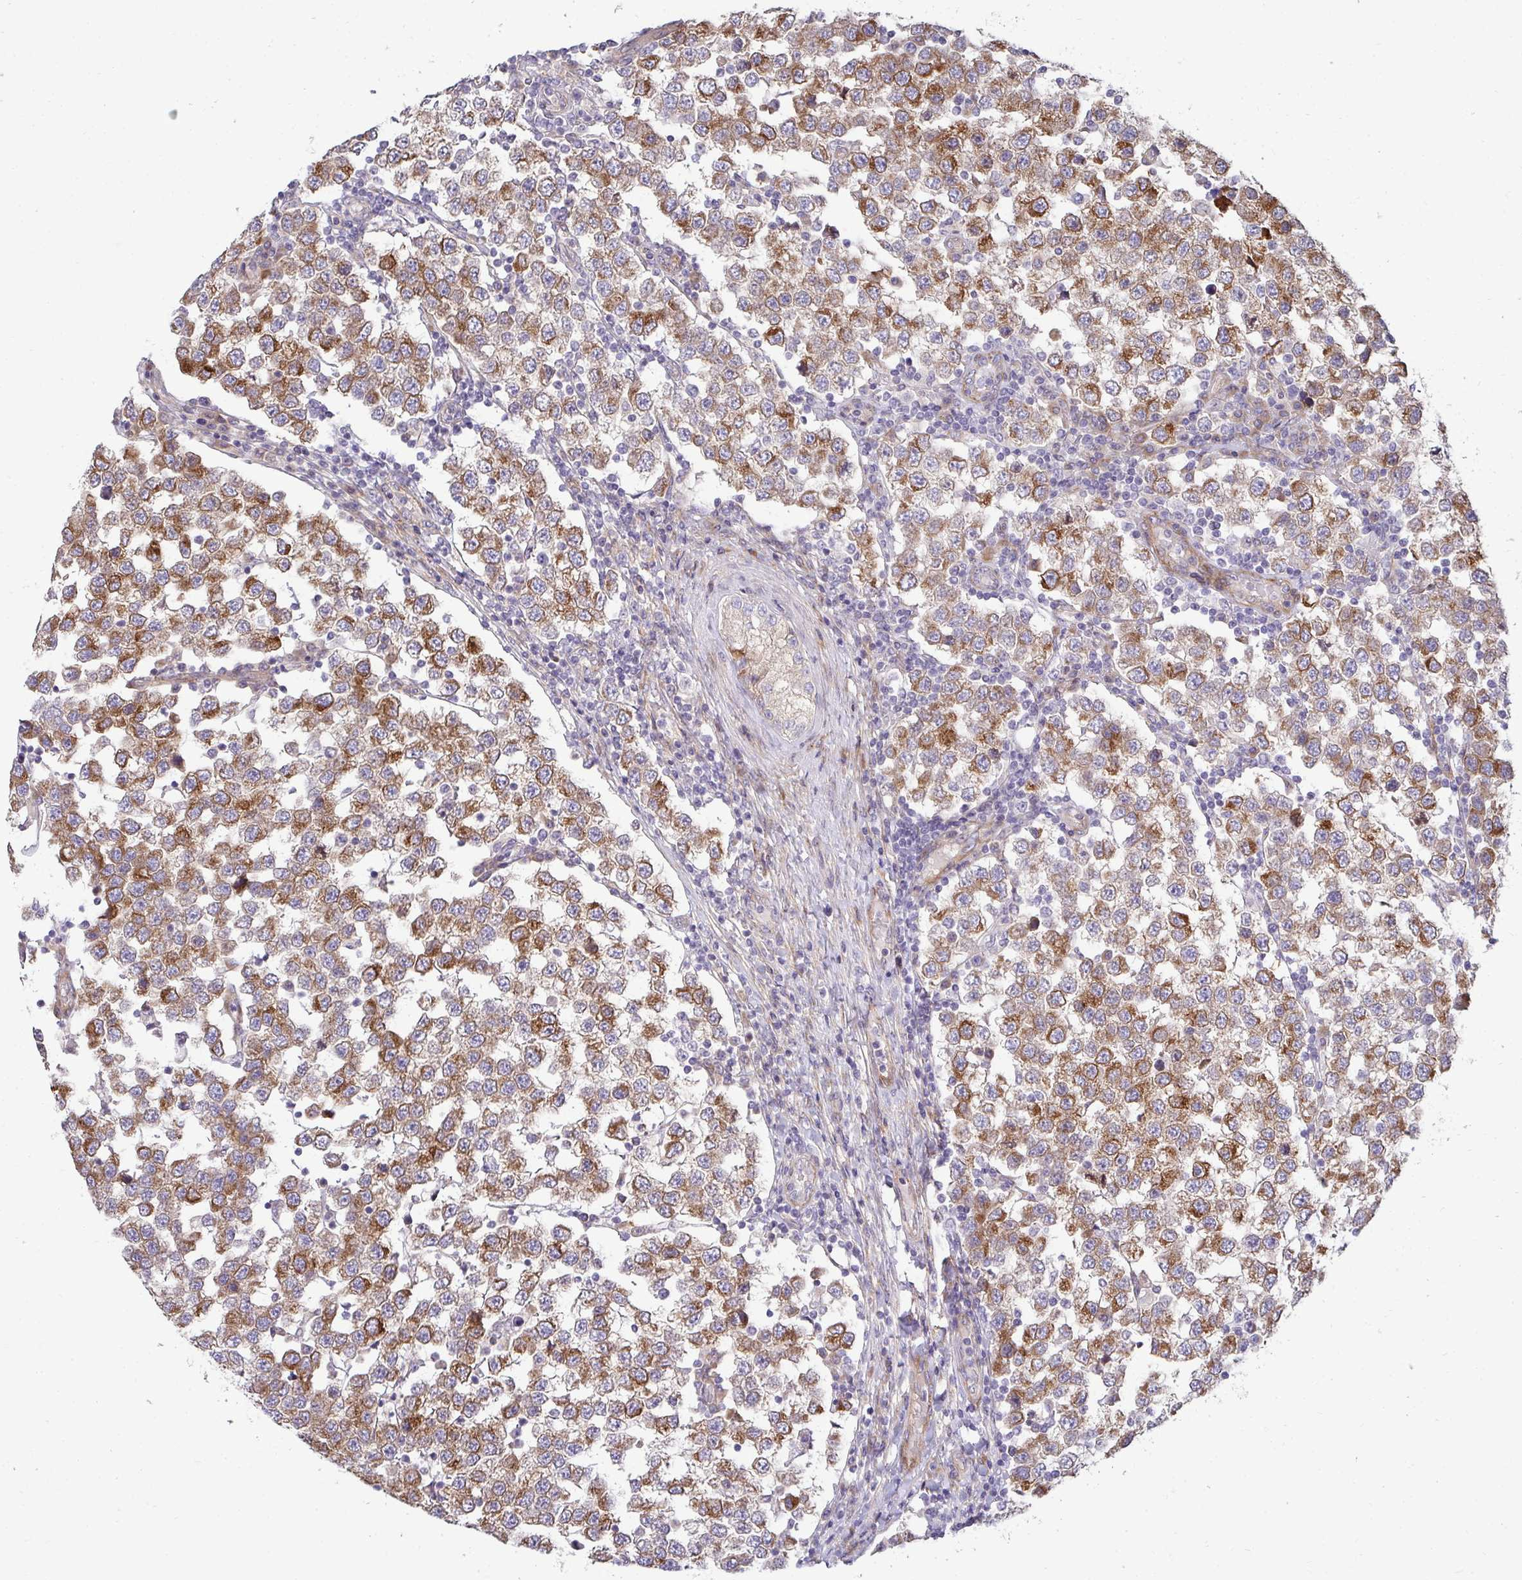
{"staining": {"intensity": "moderate", "quantity": ">75%", "location": "cytoplasmic/membranous"}, "tissue": "testis cancer", "cell_type": "Tumor cells", "image_type": "cancer", "snomed": [{"axis": "morphology", "description": "Seminoma, NOS"}, {"axis": "topography", "description": "Testis"}], "caption": "Immunohistochemical staining of testis cancer displays medium levels of moderate cytoplasmic/membranous staining in about >75% of tumor cells.", "gene": "SH2D1B", "patient": {"sex": "male", "age": 34}}